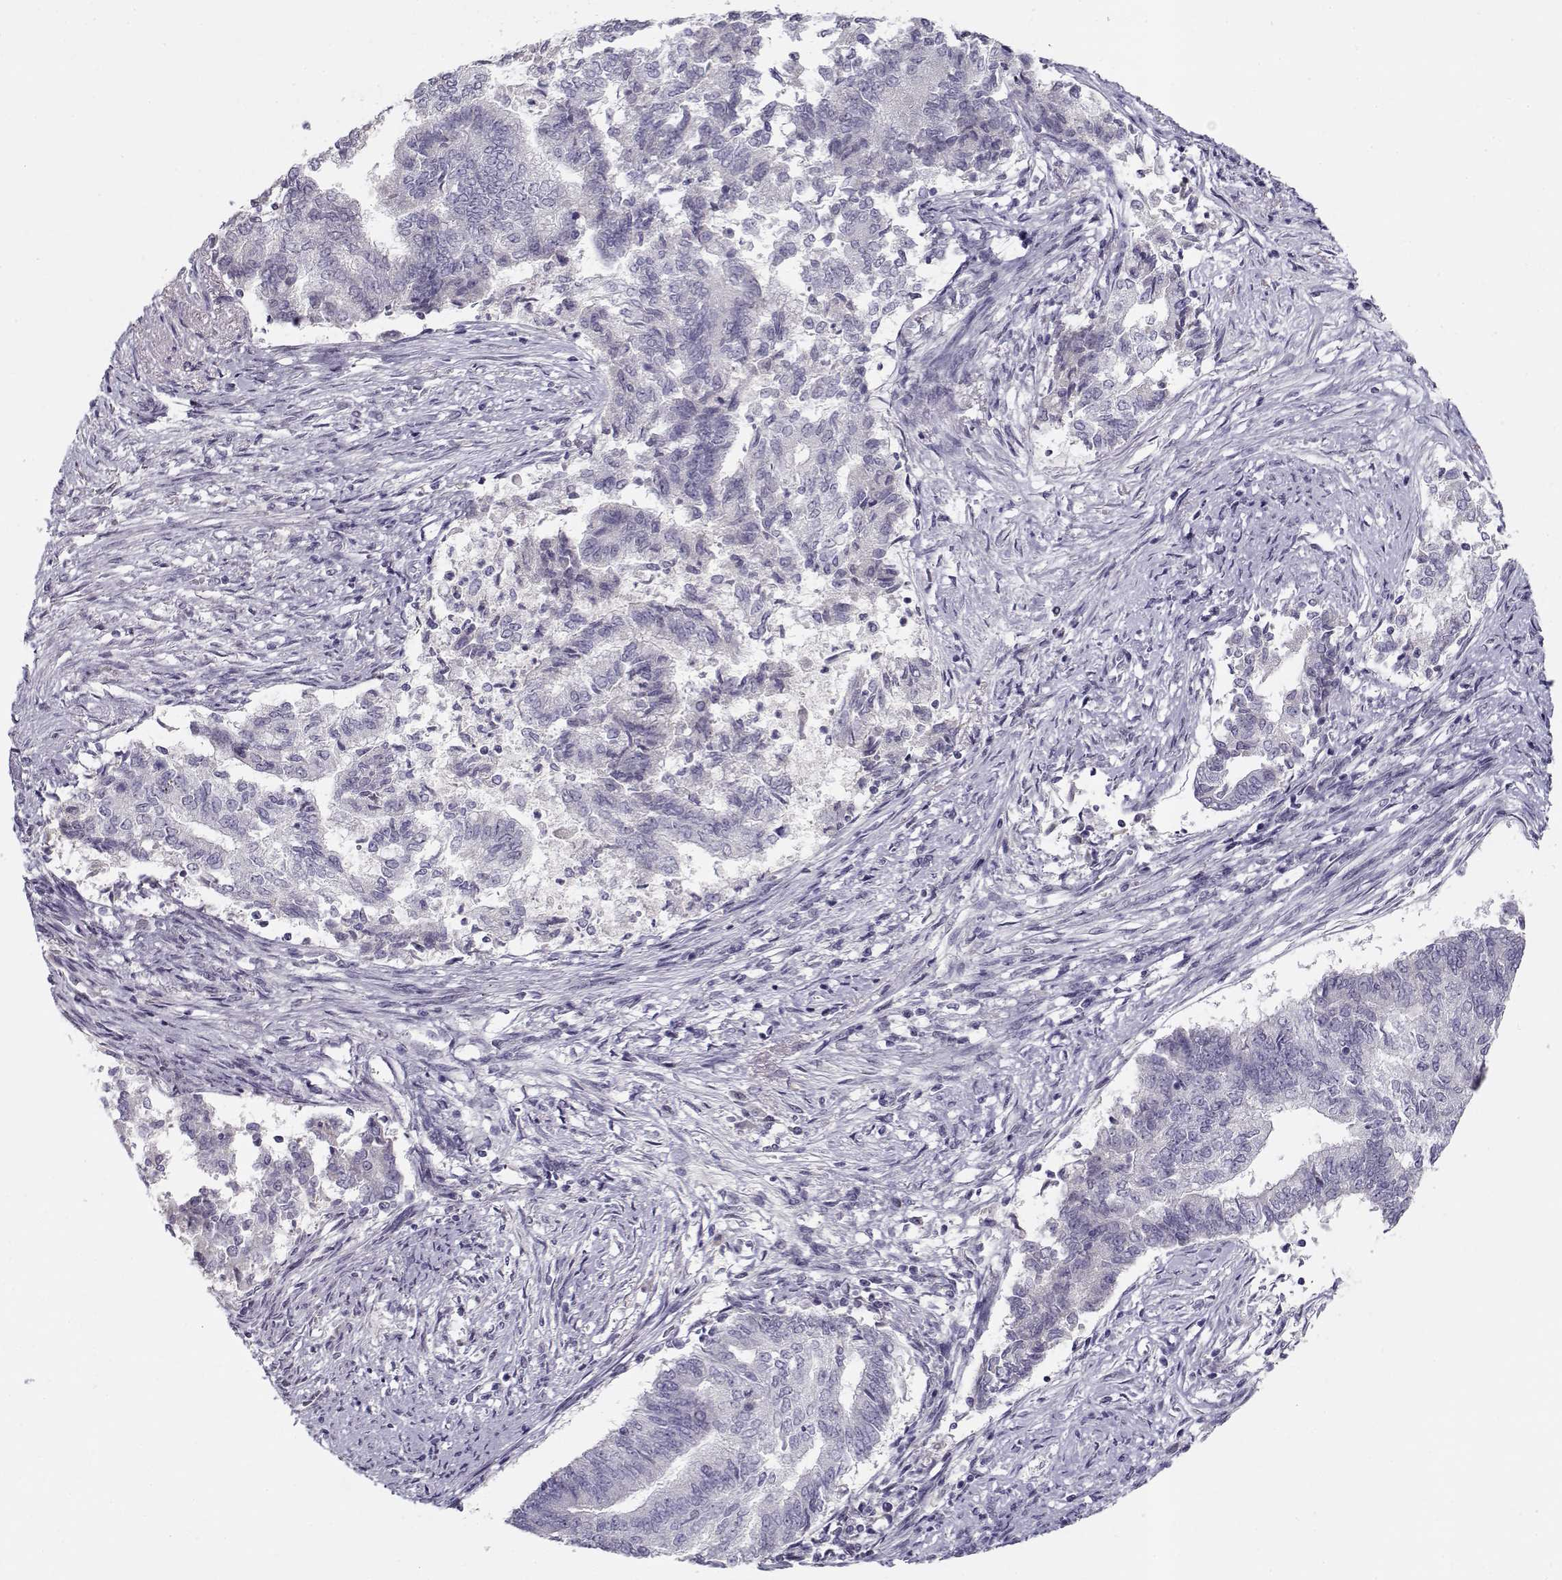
{"staining": {"intensity": "negative", "quantity": "none", "location": "none"}, "tissue": "endometrial cancer", "cell_type": "Tumor cells", "image_type": "cancer", "snomed": [{"axis": "morphology", "description": "Adenocarcinoma, NOS"}, {"axis": "topography", "description": "Endometrium"}], "caption": "Tumor cells are negative for brown protein staining in endometrial cancer (adenocarcinoma).", "gene": "C16orf86", "patient": {"sex": "female", "age": 65}}